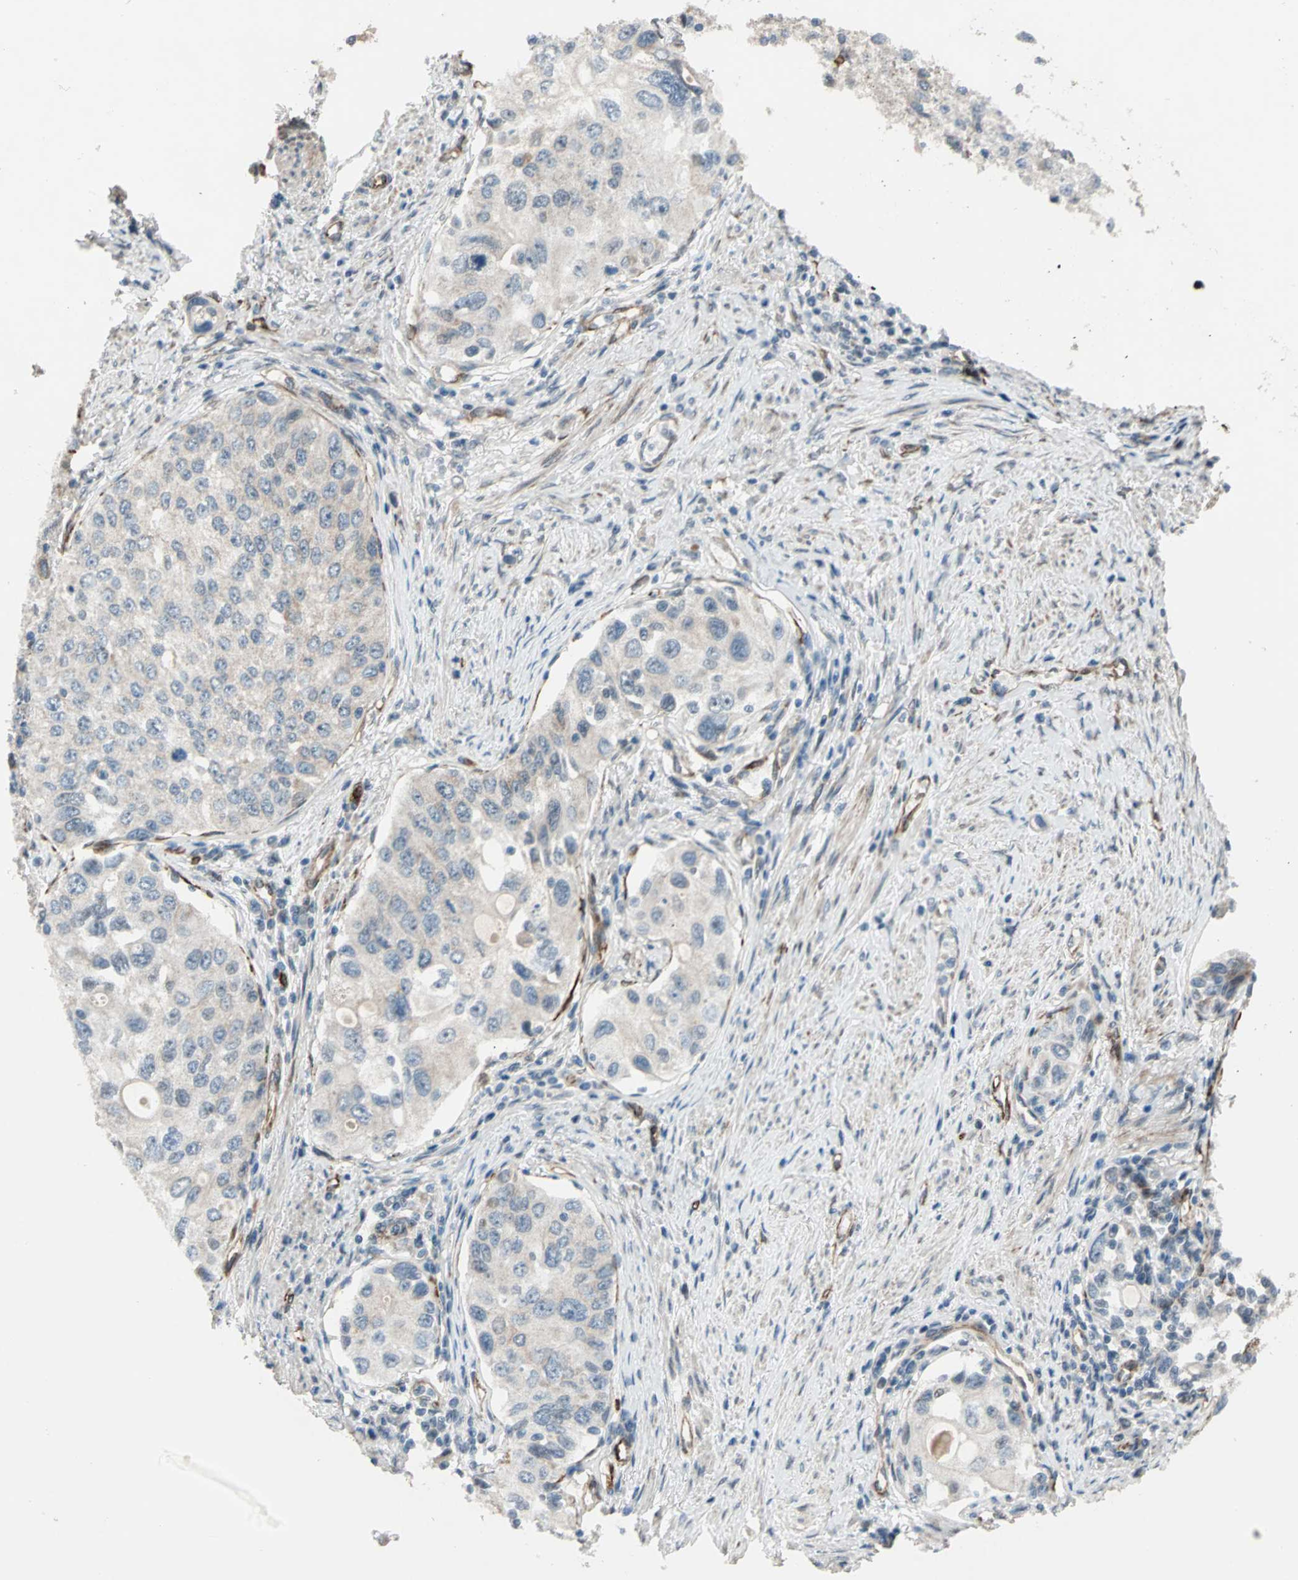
{"staining": {"intensity": "weak", "quantity": "<25%", "location": "cytoplasmic/membranous"}, "tissue": "urothelial cancer", "cell_type": "Tumor cells", "image_type": "cancer", "snomed": [{"axis": "morphology", "description": "Urothelial carcinoma, High grade"}, {"axis": "topography", "description": "Urinary bladder"}], "caption": "Human urothelial cancer stained for a protein using IHC shows no positivity in tumor cells.", "gene": "EXD2", "patient": {"sex": "female", "age": 56}}